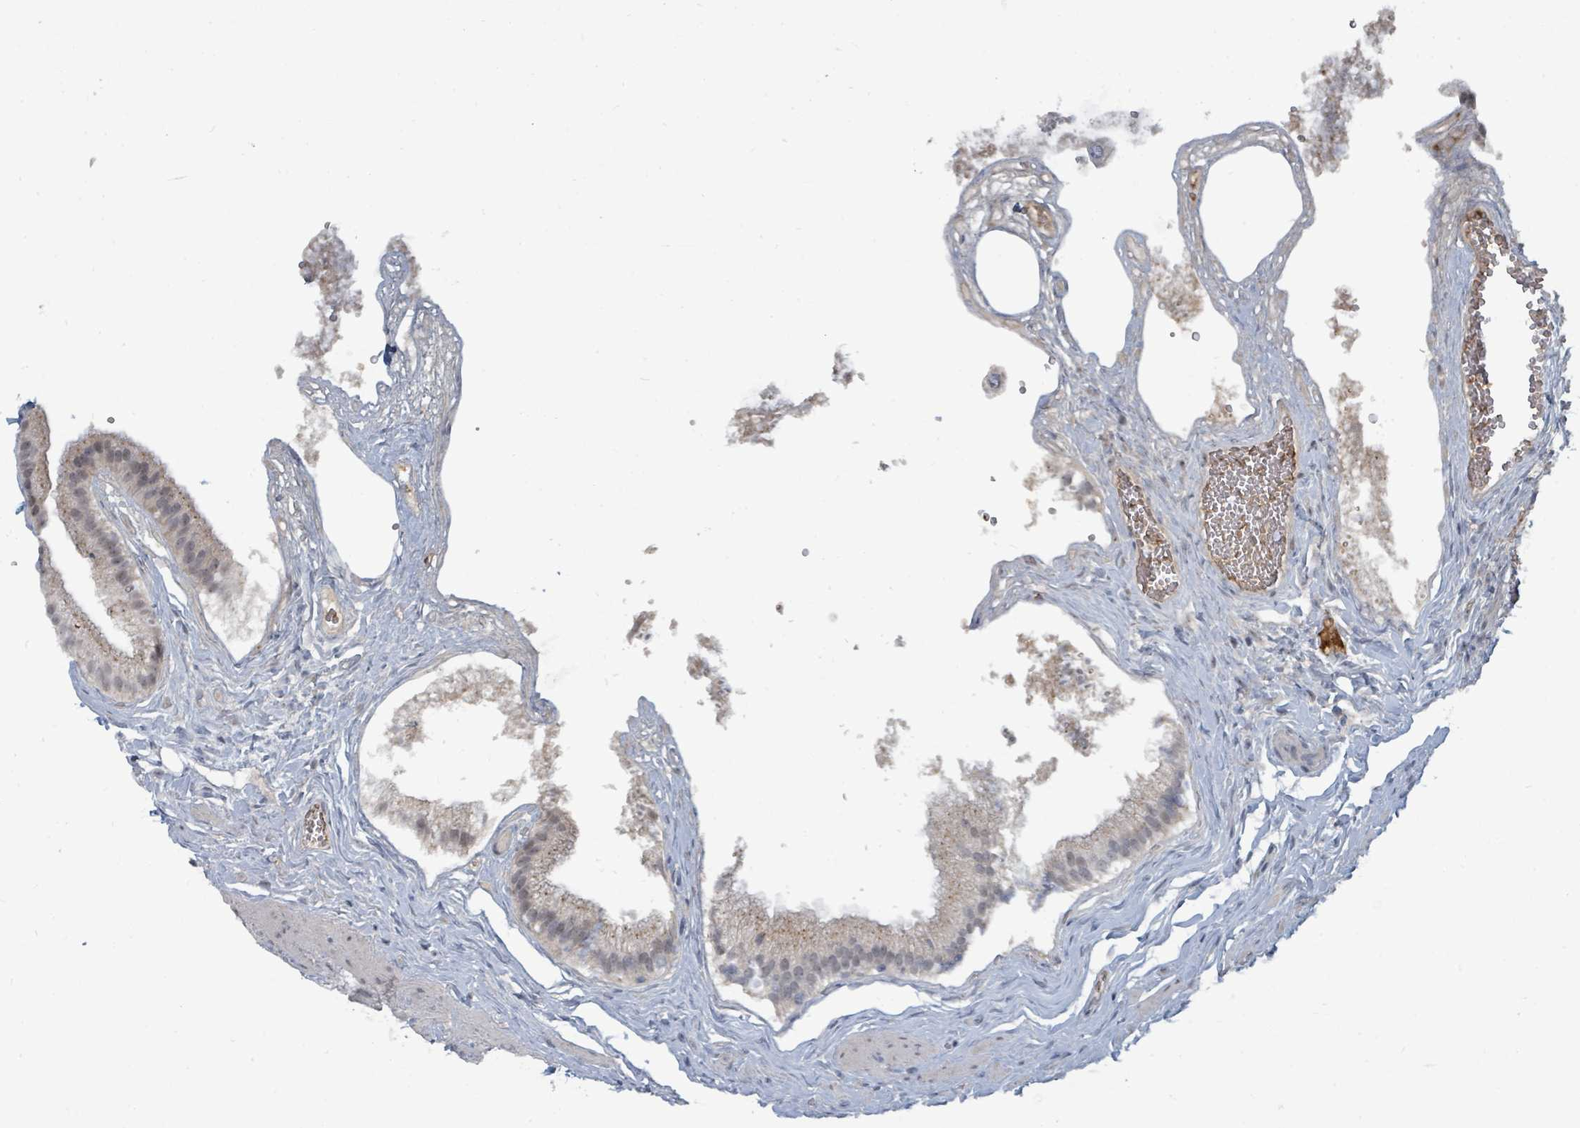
{"staining": {"intensity": "moderate", "quantity": "25%-75%", "location": "cytoplasmic/membranous,nuclear"}, "tissue": "gallbladder", "cell_type": "Glandular cells", "image_type": "normal", "snomed": [{"axis": "morphology", "description": "Normal tissue, NOS"}, {"axis": "topography", "description": "Gallbladder"}], "caption": "A histopathology image of human gallbladder stained for a protein exhibits moderate cytoplasmic/membranous,nuclear brown staining in glandular cells.", "gene": "TRDMT1", "patient": {"sex": "female", "age": 54}}